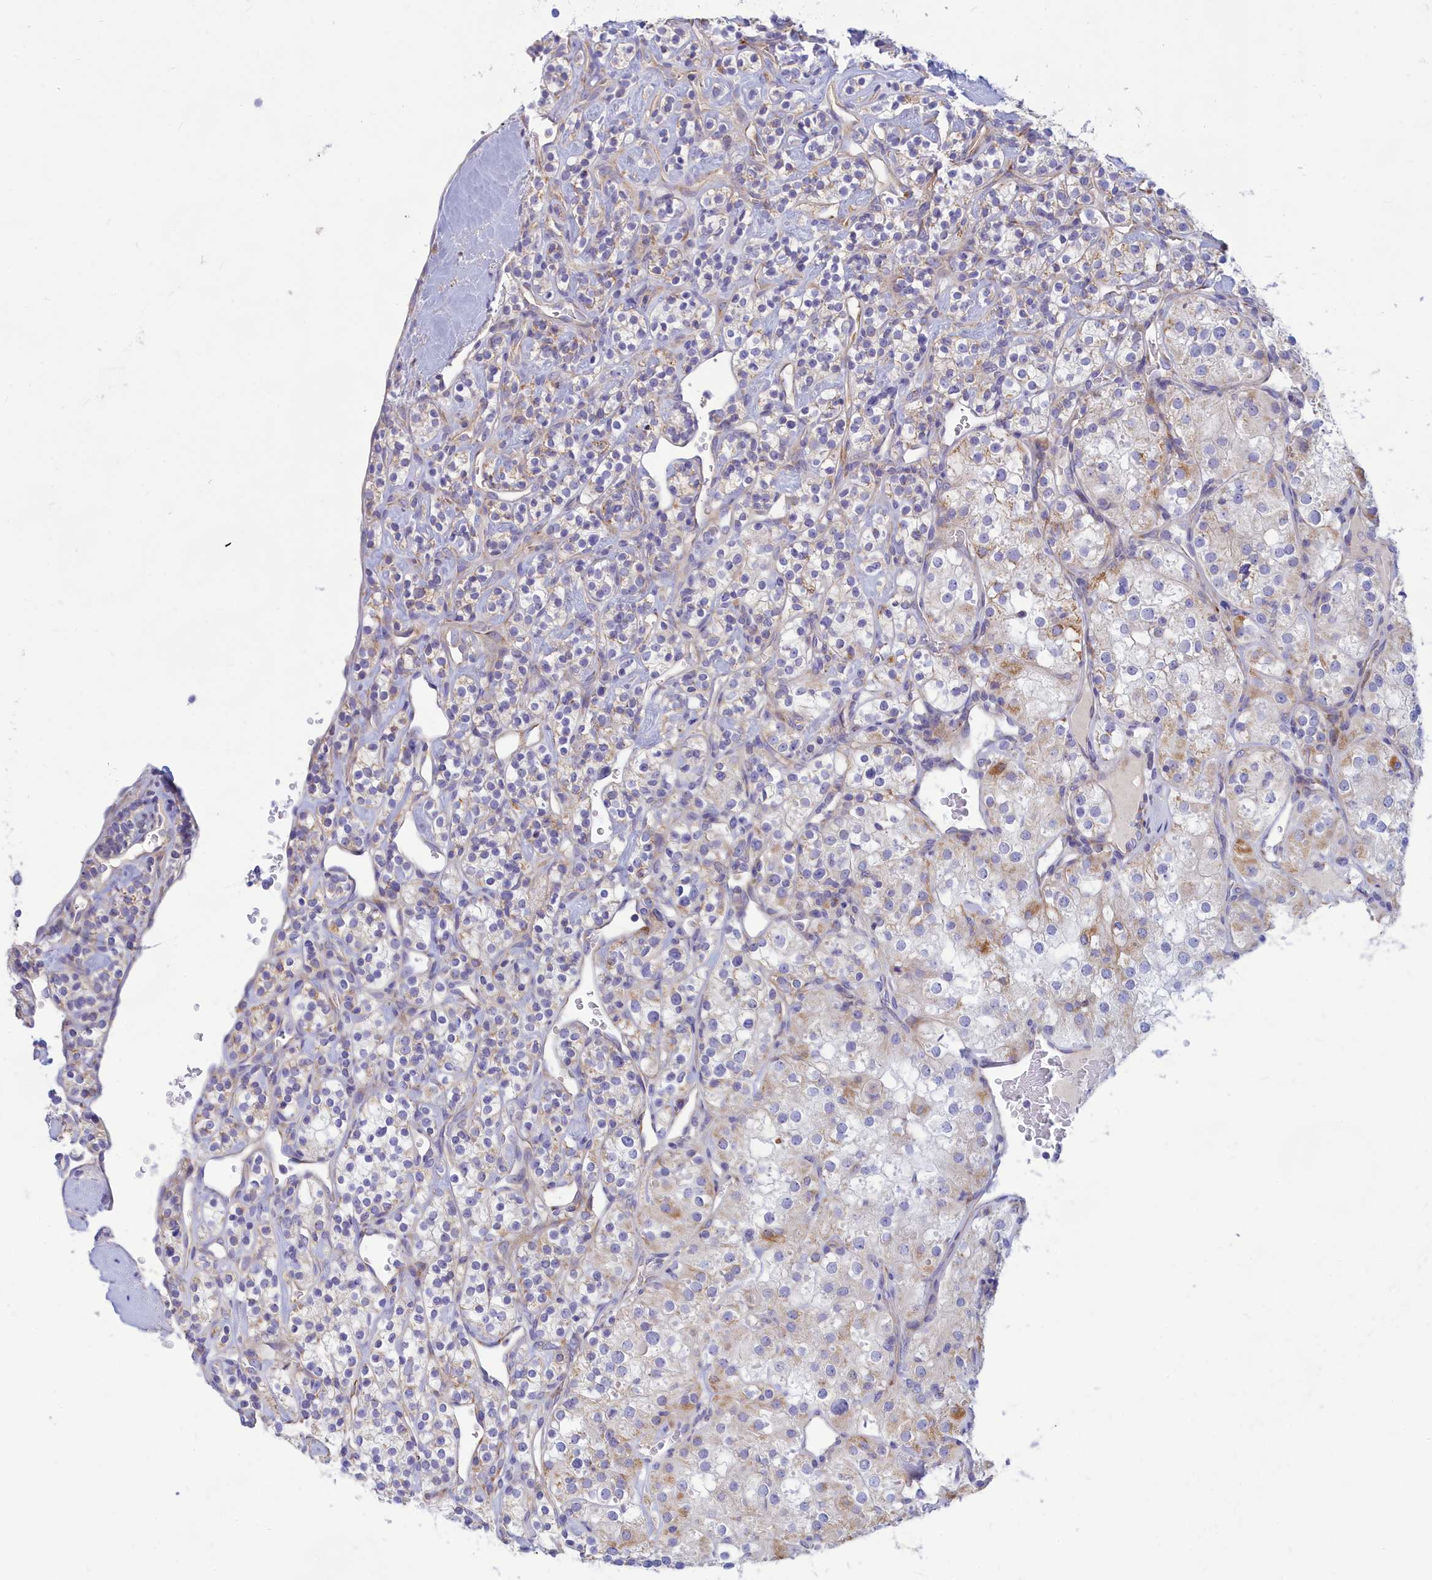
{"staining": {"intensity": "moderate", "quantity": "<25%", "location": "cytoplasmic/membranous"}, "tissue": "renal cancer", "cell_type": "Tumor cells", "image_type": "cancer", "snomed": [{"axis": "morphology", "description": "Adenocarcinoma, NOS"}, {"axis": "topography", "description": "Kidney"}], "caption": "Human renal cancer stained with a protein marker shows moderate staining in tumor cells.", "gene": "TMEM30B", "patient": {"sex": "male", "age": 77}}